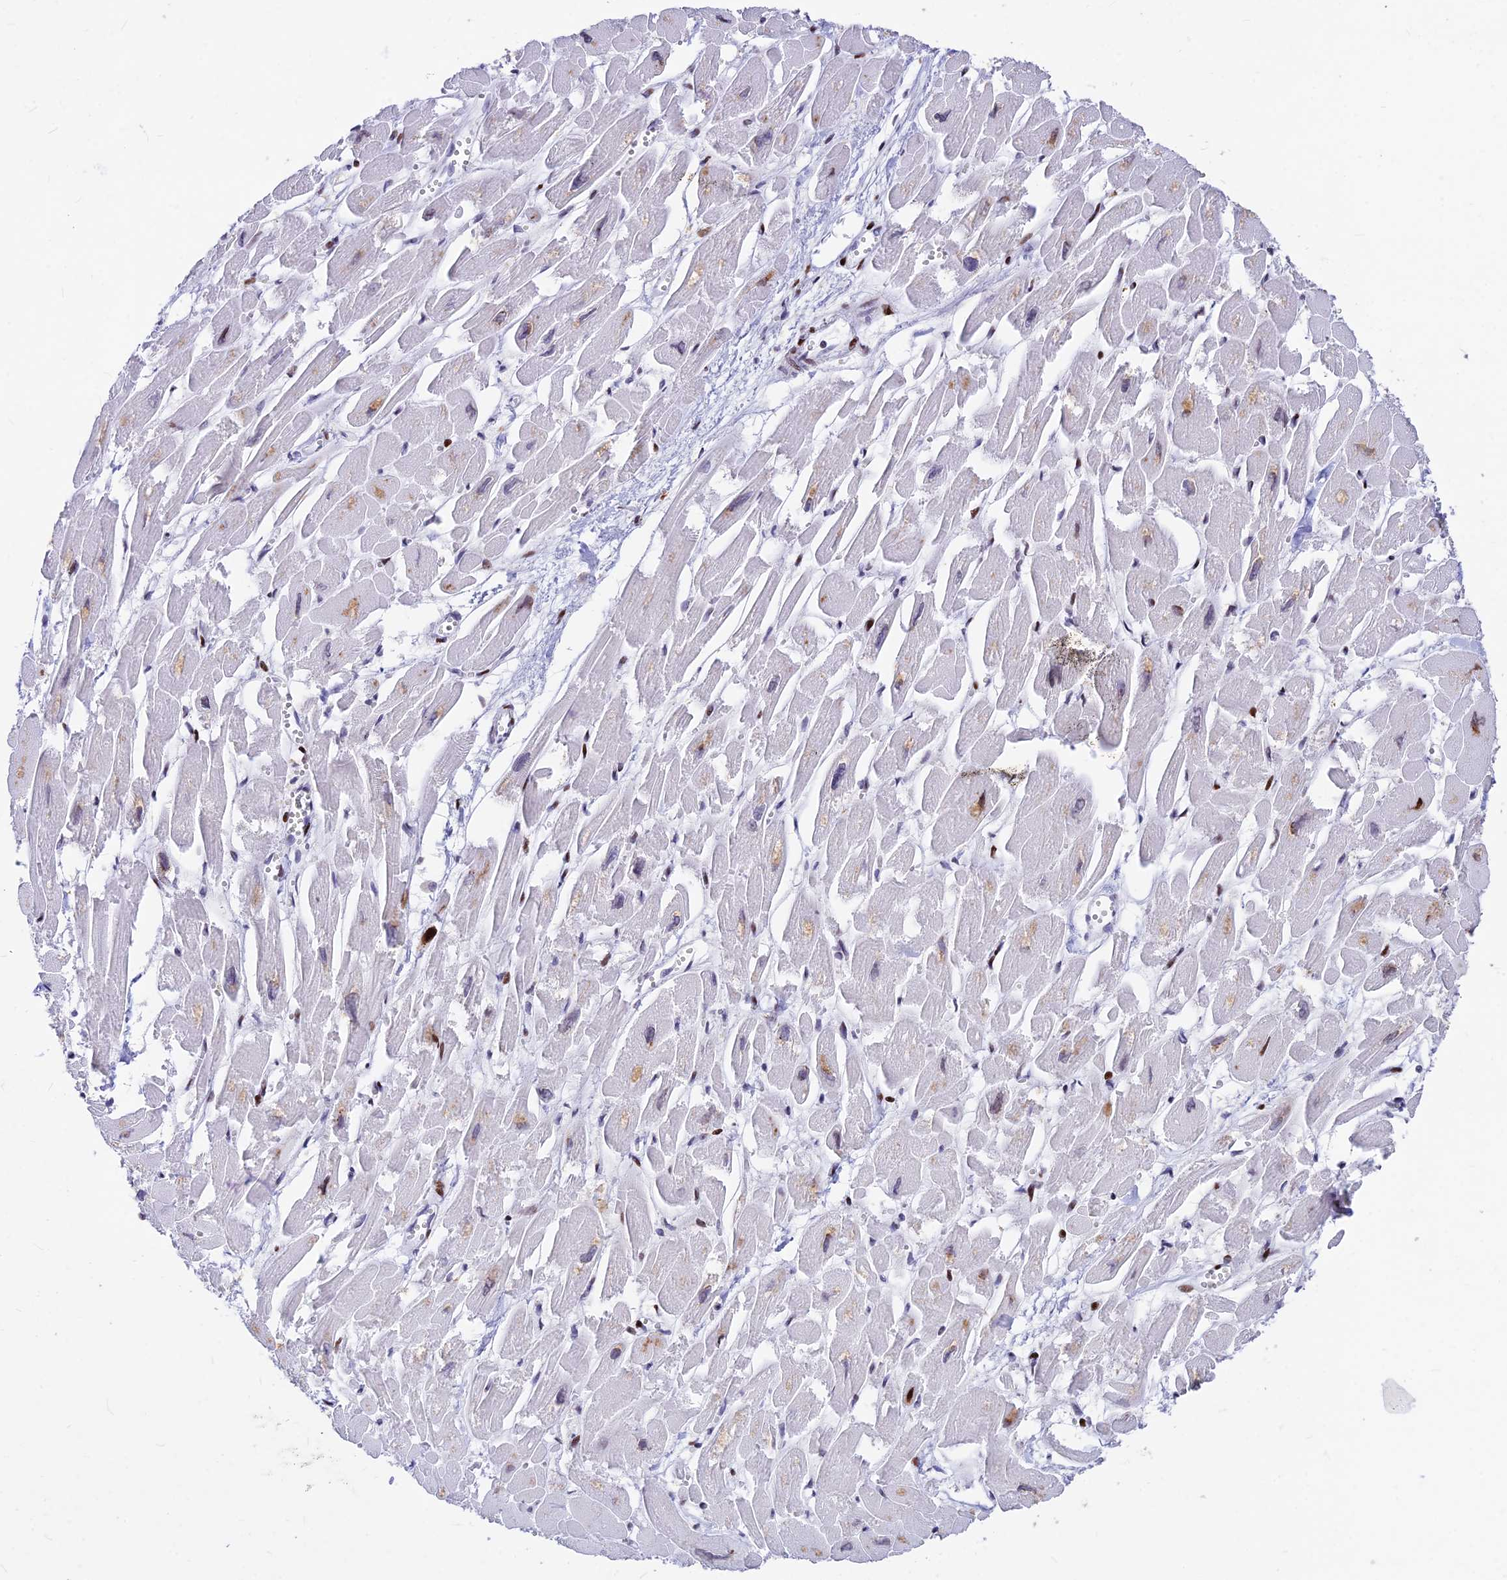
{"staining": {"intensity": "negative", "quantity": "none", "location": "none"}, "tissue": "heart muscle", "cell_type": "Cardiomyocytes", "image_type": "normal", "snomed": [{"axis": "morphology", "description": "Normal tissue, NOS"}, {"axis": "topography", "description": "Heart"}], "caption": "The immunohistochemistry (IHC) micrograph has no significant positivity in cardiomyocytes of heart muscle. Nuclei are stained in blue.", "gene": "PRPS1", "patient": {"sex": "male", "age": 54}}